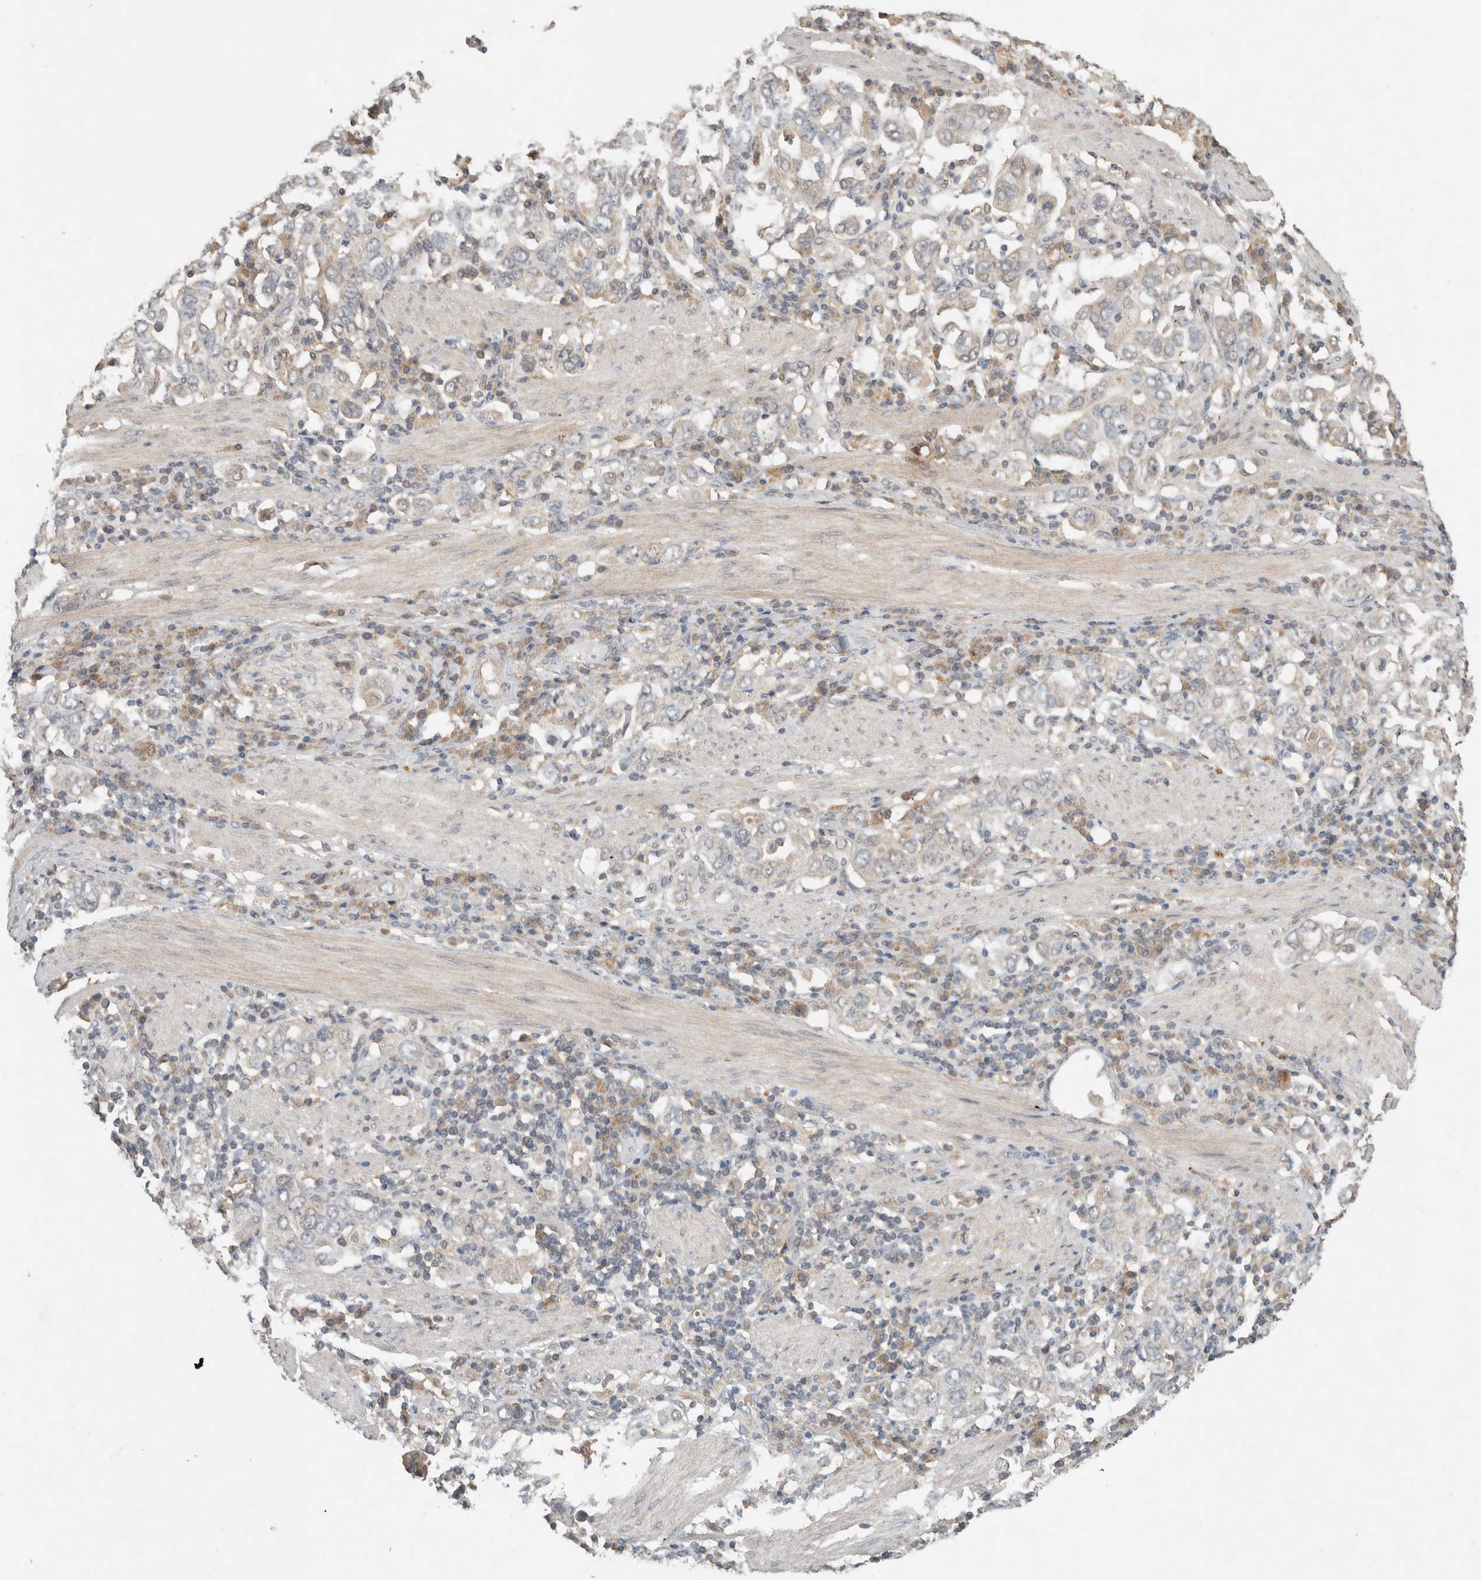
{"staining": {"intensity": "negative", "quantity": "none", "location": "none"}, "tissue": "stomach cancer", "cell_type": "Tumor cells", "image_type": "cancer", "snomed": [{"axis": "morphology", "description": "Adenocarcinoma, NOS"}, {"axis": "topography", "description": "Stomach, upper"}], "caption": "Immunohistochemical staining of human stomach cancer (adenocarcinoma) reveals no significant expression in tumor cells.", "gene": "LOXL2", "patient": {"sex": "male", "age": 62}}